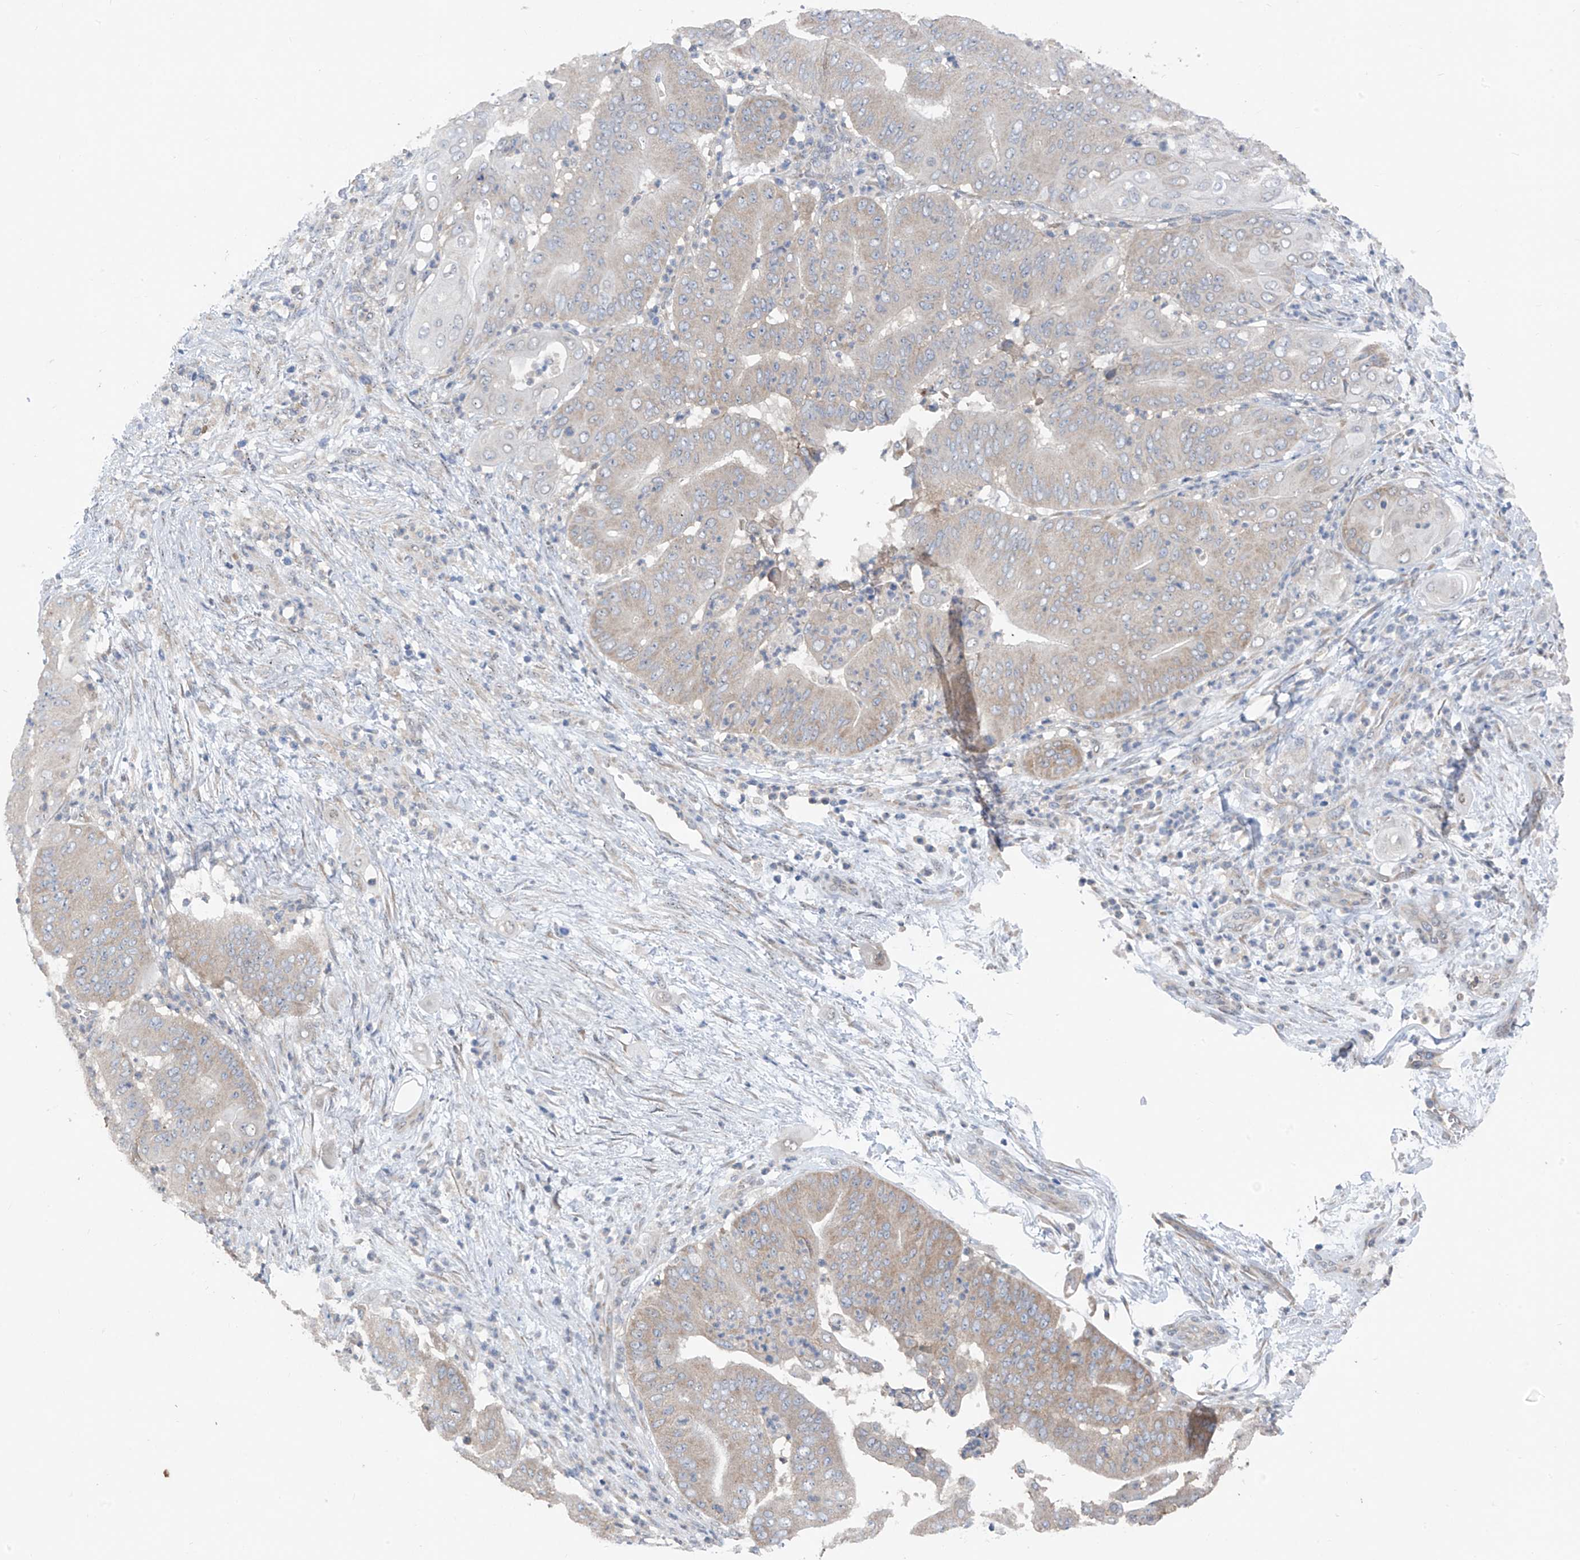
{"staining": {"intensity": "weak", "quantity": "<25%", "location": "cytoplasmic/membranous"}, "tissue": "pancreatic cancer", "cell_type": "Tumor cells", "image_type": "cancer", "snomed": [{"axis": "morphology", "description": "Adenocarcinoma, NOS"}, {"axis": "topography", "description": "Pancreas"}], "caption": "Tumor cells show no significant protein positivity in pancreatic cancer. (DAB immunohistochemistry (IHC), high magnification).", "gene": "RPL4", "patient": {"sex": "female", "age": 77}}